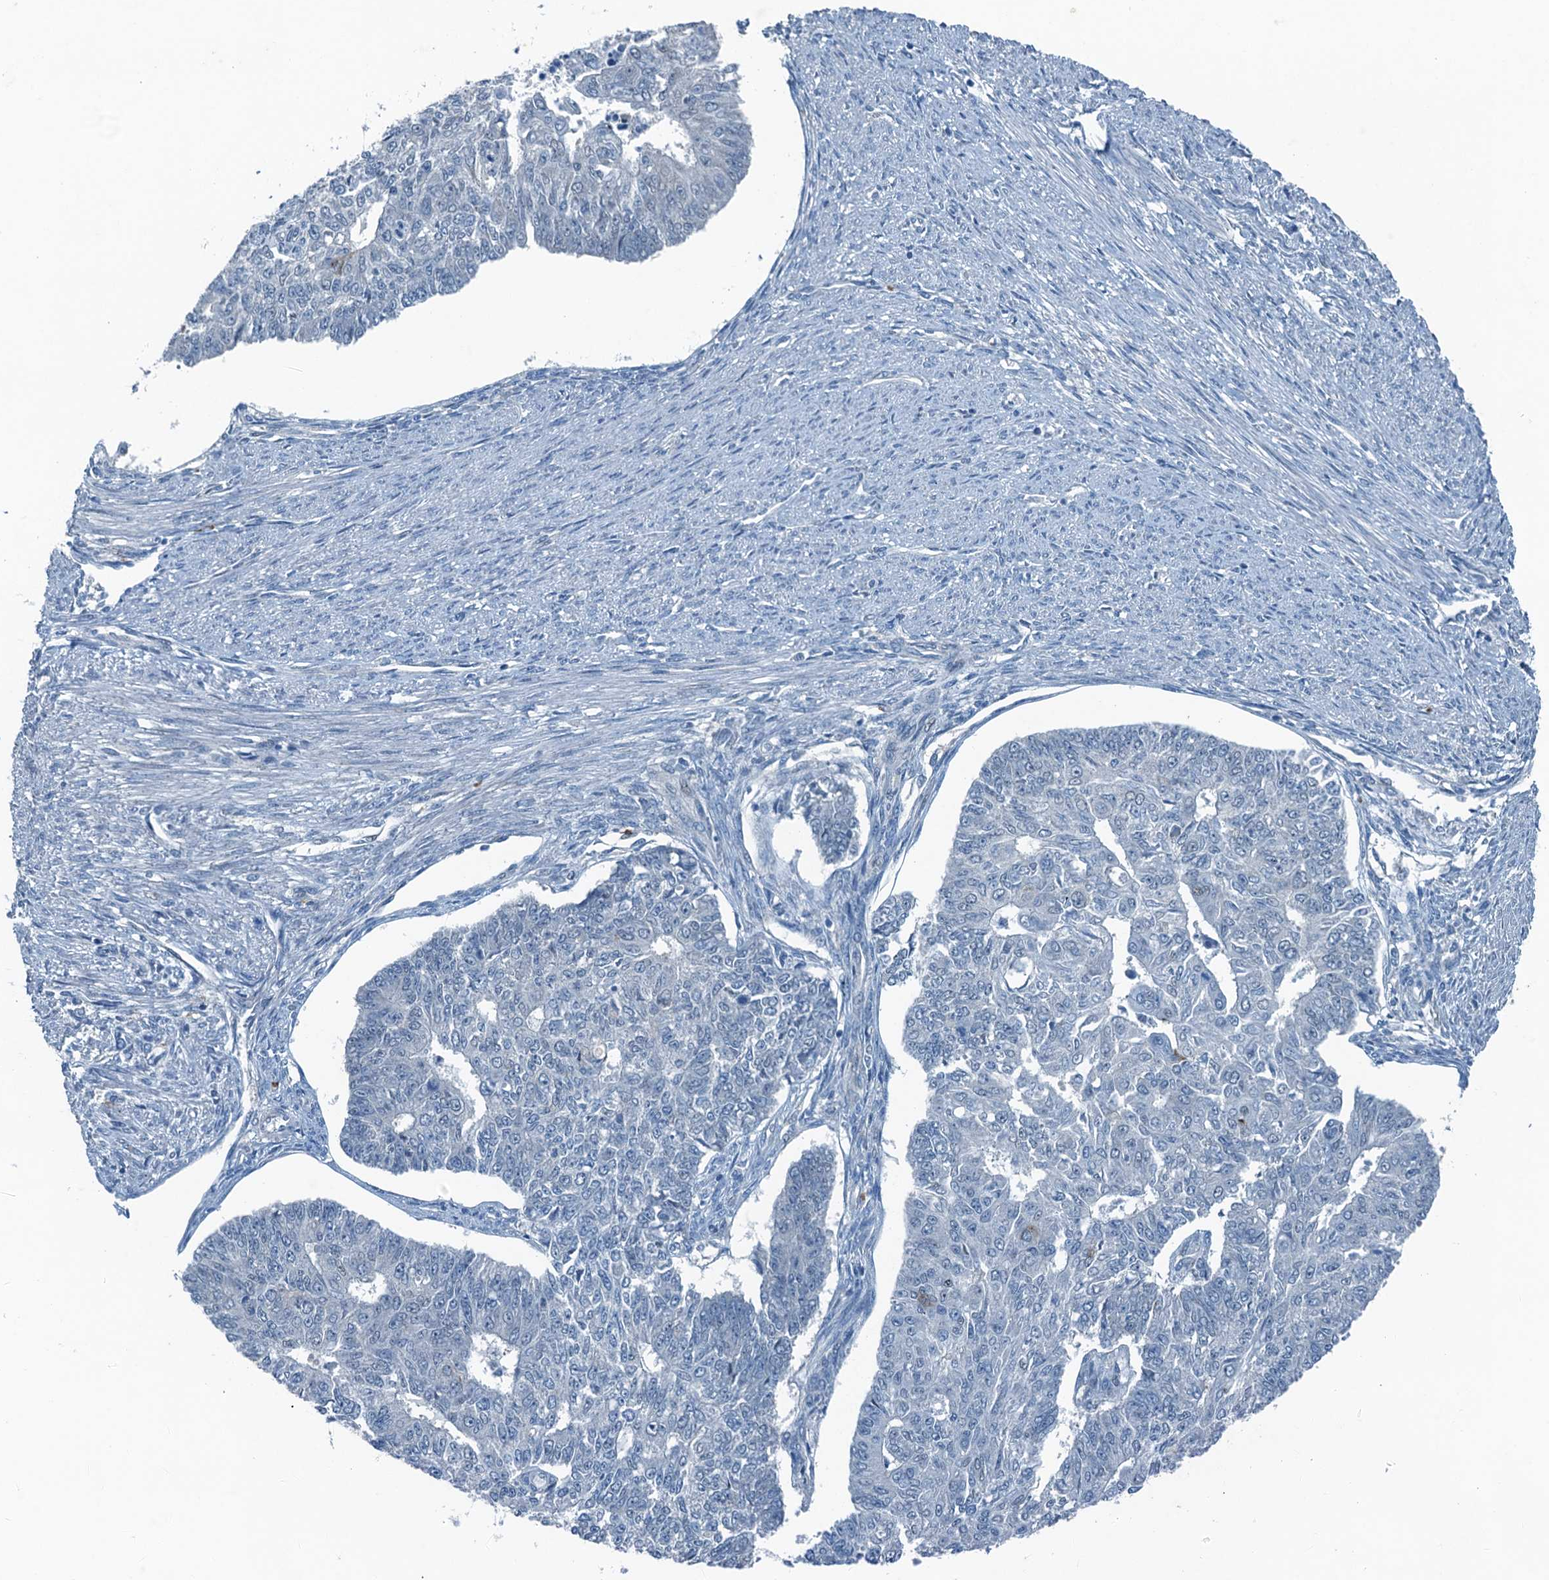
{"staining": {"intensity": "negative", "quantity": "none", "location": "none"}, "tissue": "endometrial cancer", "cell_type": "Tumor cells", "image_type": "cancer", "snomed": [{"axis": "morphology", "description": "Adenocarcinoma, NOS"}, {"axis": "topography", "description": "Endometrium"}], "caption": "There is no significant staining in tumor cells of endometrial adenocarcinoma. (Stains: DAB immunohistochemistry with hematoxylin counter stain, Microscopy: brightfield microscopy at high magnification).", "gene": "CBLIF", "patient": {"sex": "female", "age": 32}}